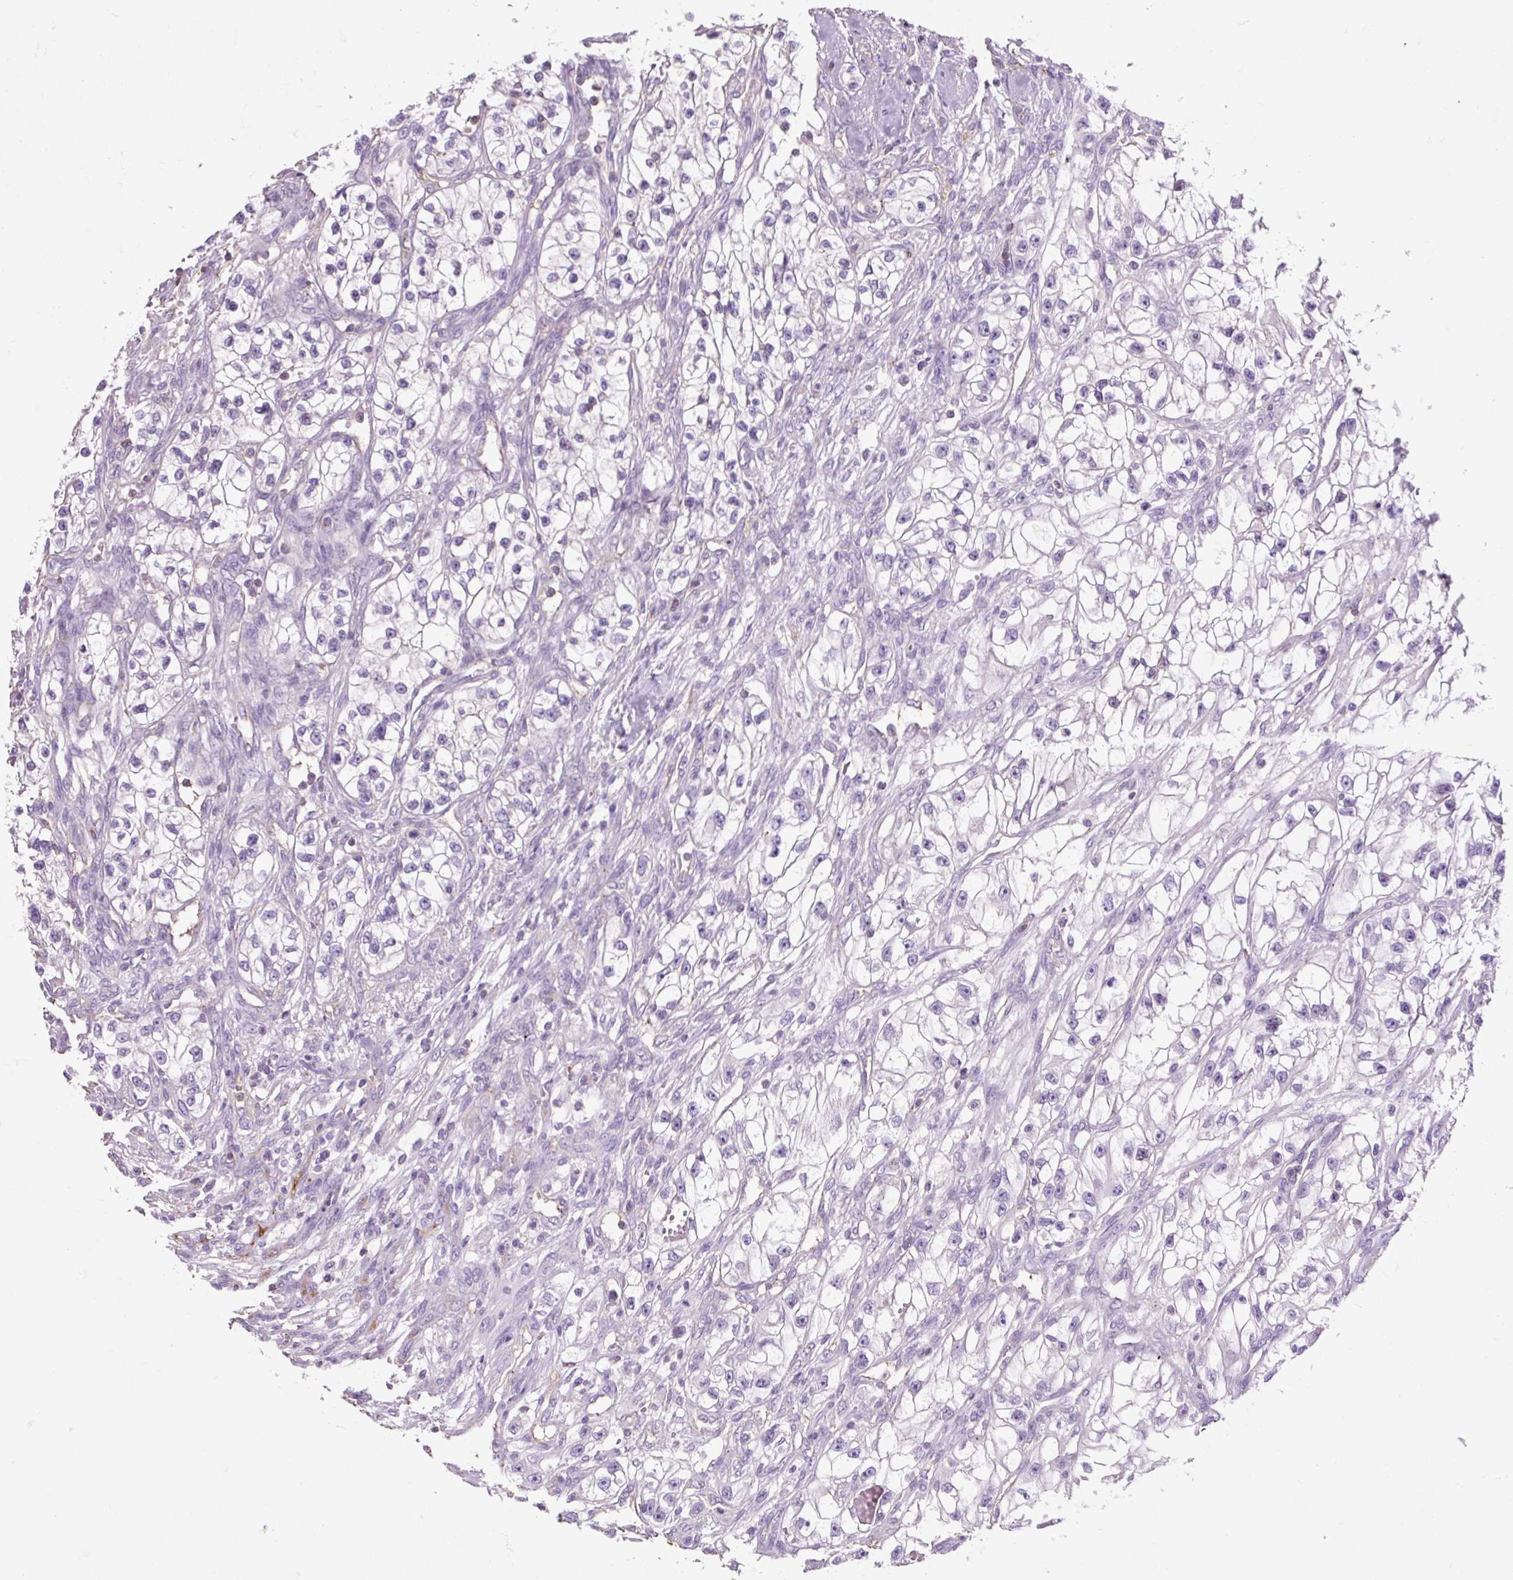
{"staining": {"intensity": "negative", "quantity": "none", "location": "none"}, "tissue": "renal cancer", "cell_type": "Tumor cells", "image_type": "cancer", "snomed": [{"axis": "morphology", "description": "Adenocarcinoma, NOS"}, {"axis": "topography", "description": "Kidney"}], "caption": "Immunohistochemistry (IHC) histopathology image of renal cancer (adenocarcinoma) stained for a protein (brown), which shows no positivity in tumor cells.", "gene": "OR10A7", "patient": {"sex": "female", "age": 57}}